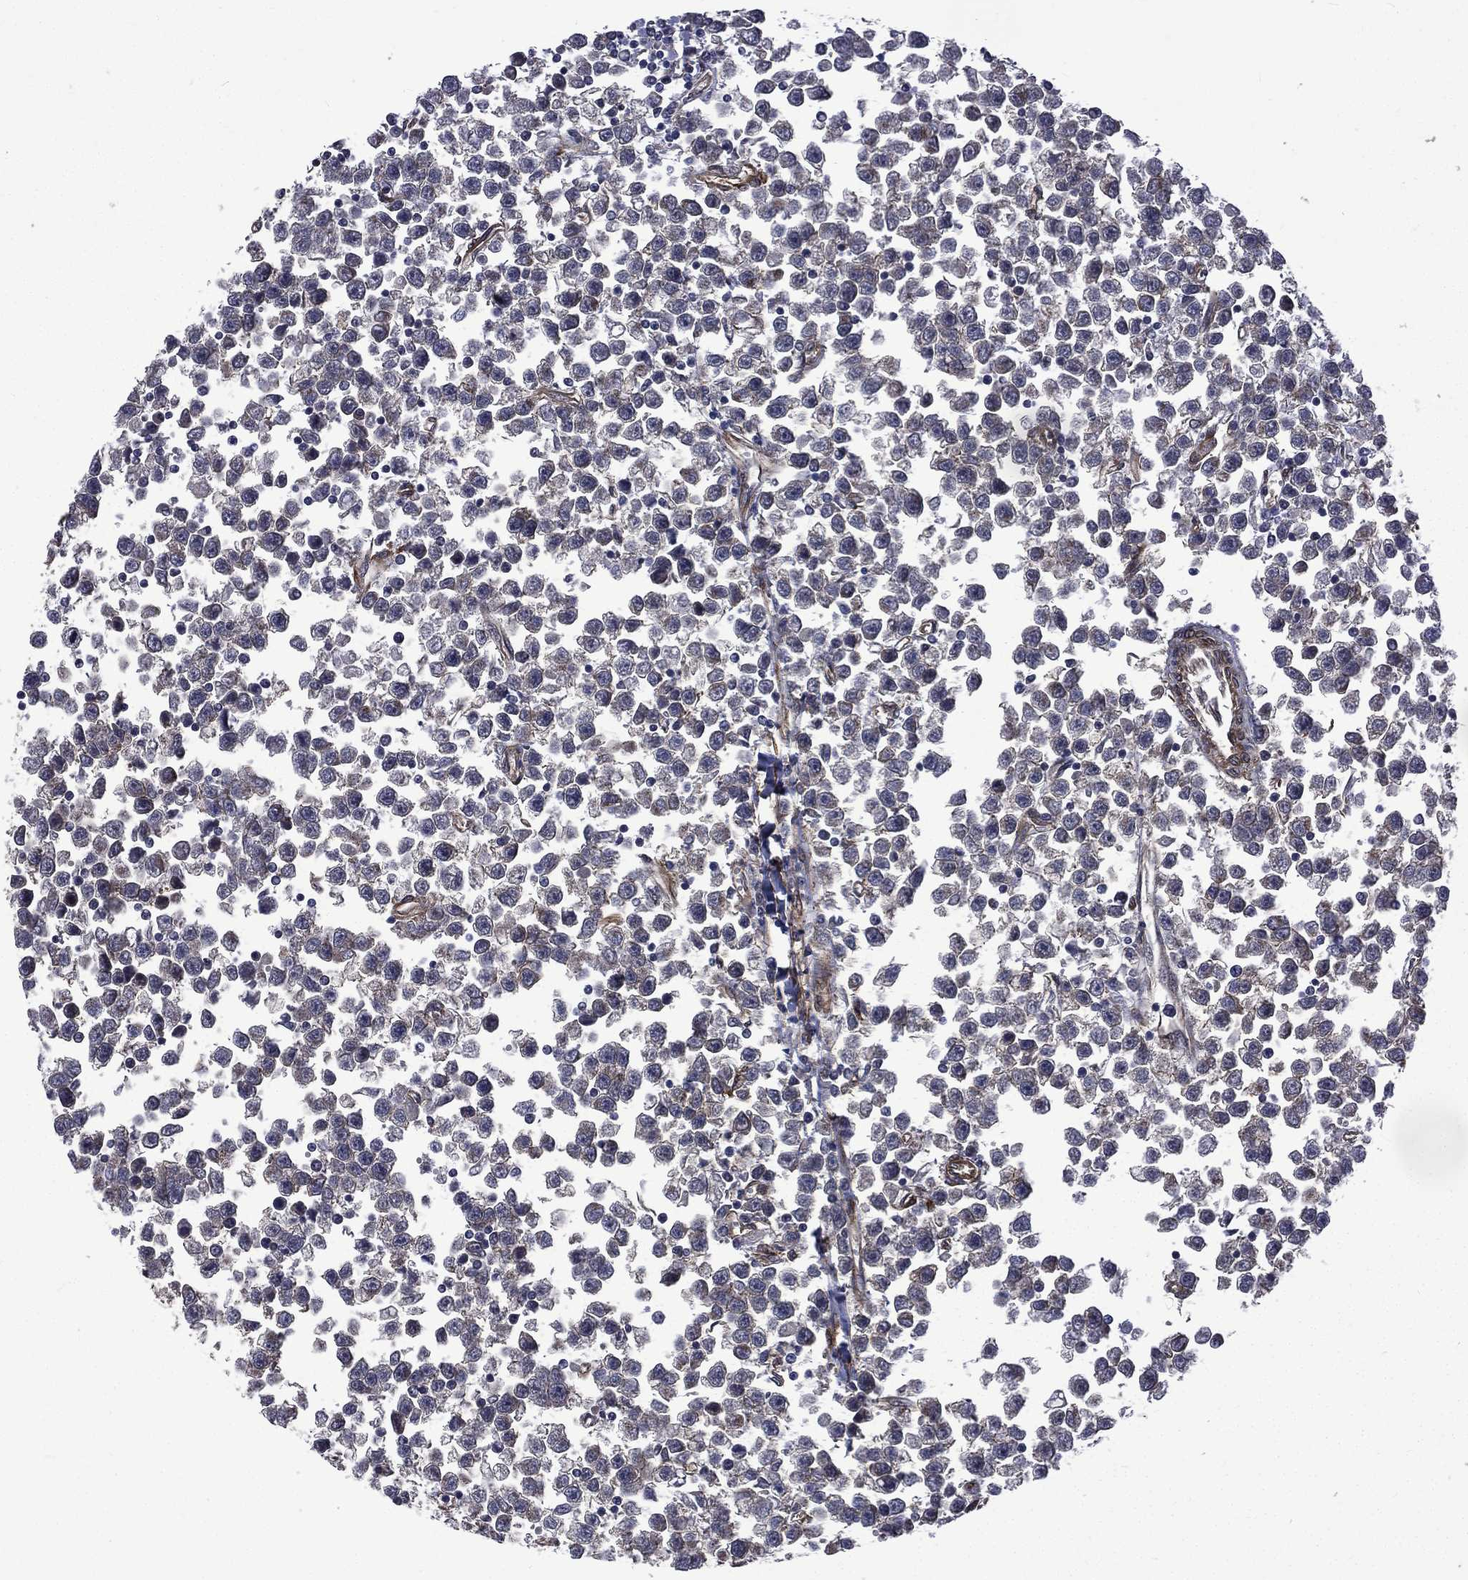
{"staining": {"intensity": "weak", "quantity": "<25%", "location": "cytoplasmic/membranous"}, "tissue": "testis cancer", "cell_type": "Tumor cells", "image_type": "cancer", "snomed": [{"axis": "morphology", "description": "Seminoma, NOS"}, {"axis": "topography", "description": "Testis"}], "caption": "An image of testis cancer stained for a protein displays no brown staining in tumor cells. Nuclei are stained in blue.", "gene": "PPFIBP1", "patient": {"sex": "male", "age": 34}}